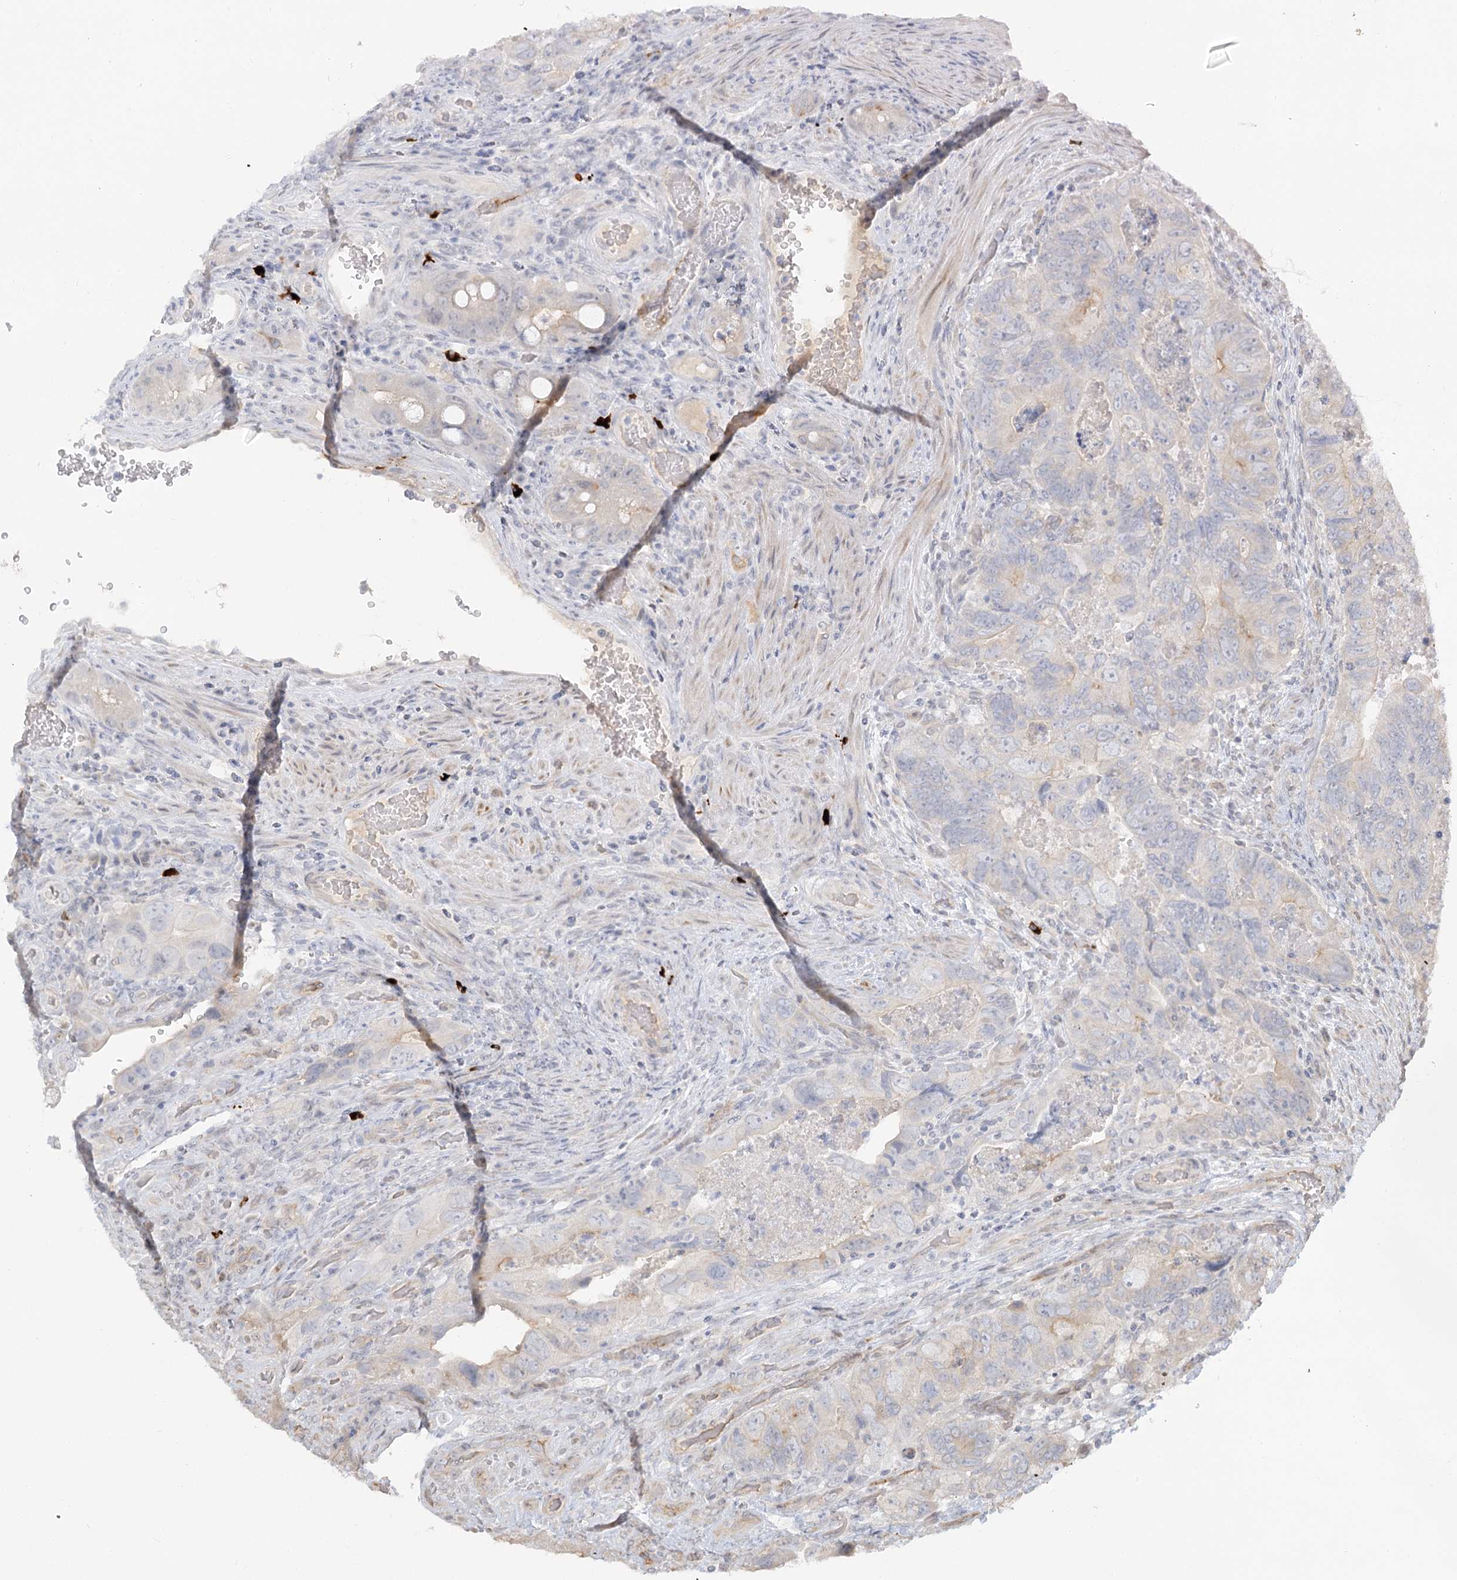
{"staining": {"intensity": "negative", "quantity": "none", "location": "none"}, "tissue": "colorectal cancer", "cell_type": "Tumor cells", "image_type": "cancer", "snomed": [{"axis": "morphology", "description": "Adenocarcinoma, NOS"}, {"axis": "topography", "description": "Rectum"}], "caption": "DAB immunohistochemical staining of colorectal adenocarcinoma exhibits no significant expression in tumor cells. (Stains: DAB (3,3'-diaminobenzidine) immunohistochemistry with hematoxylin counter stain, Microscopy: brightfield microscopy at high magnification).", "gene": "GUCY2C", "patient": {"sex": "male", "age": 63}}